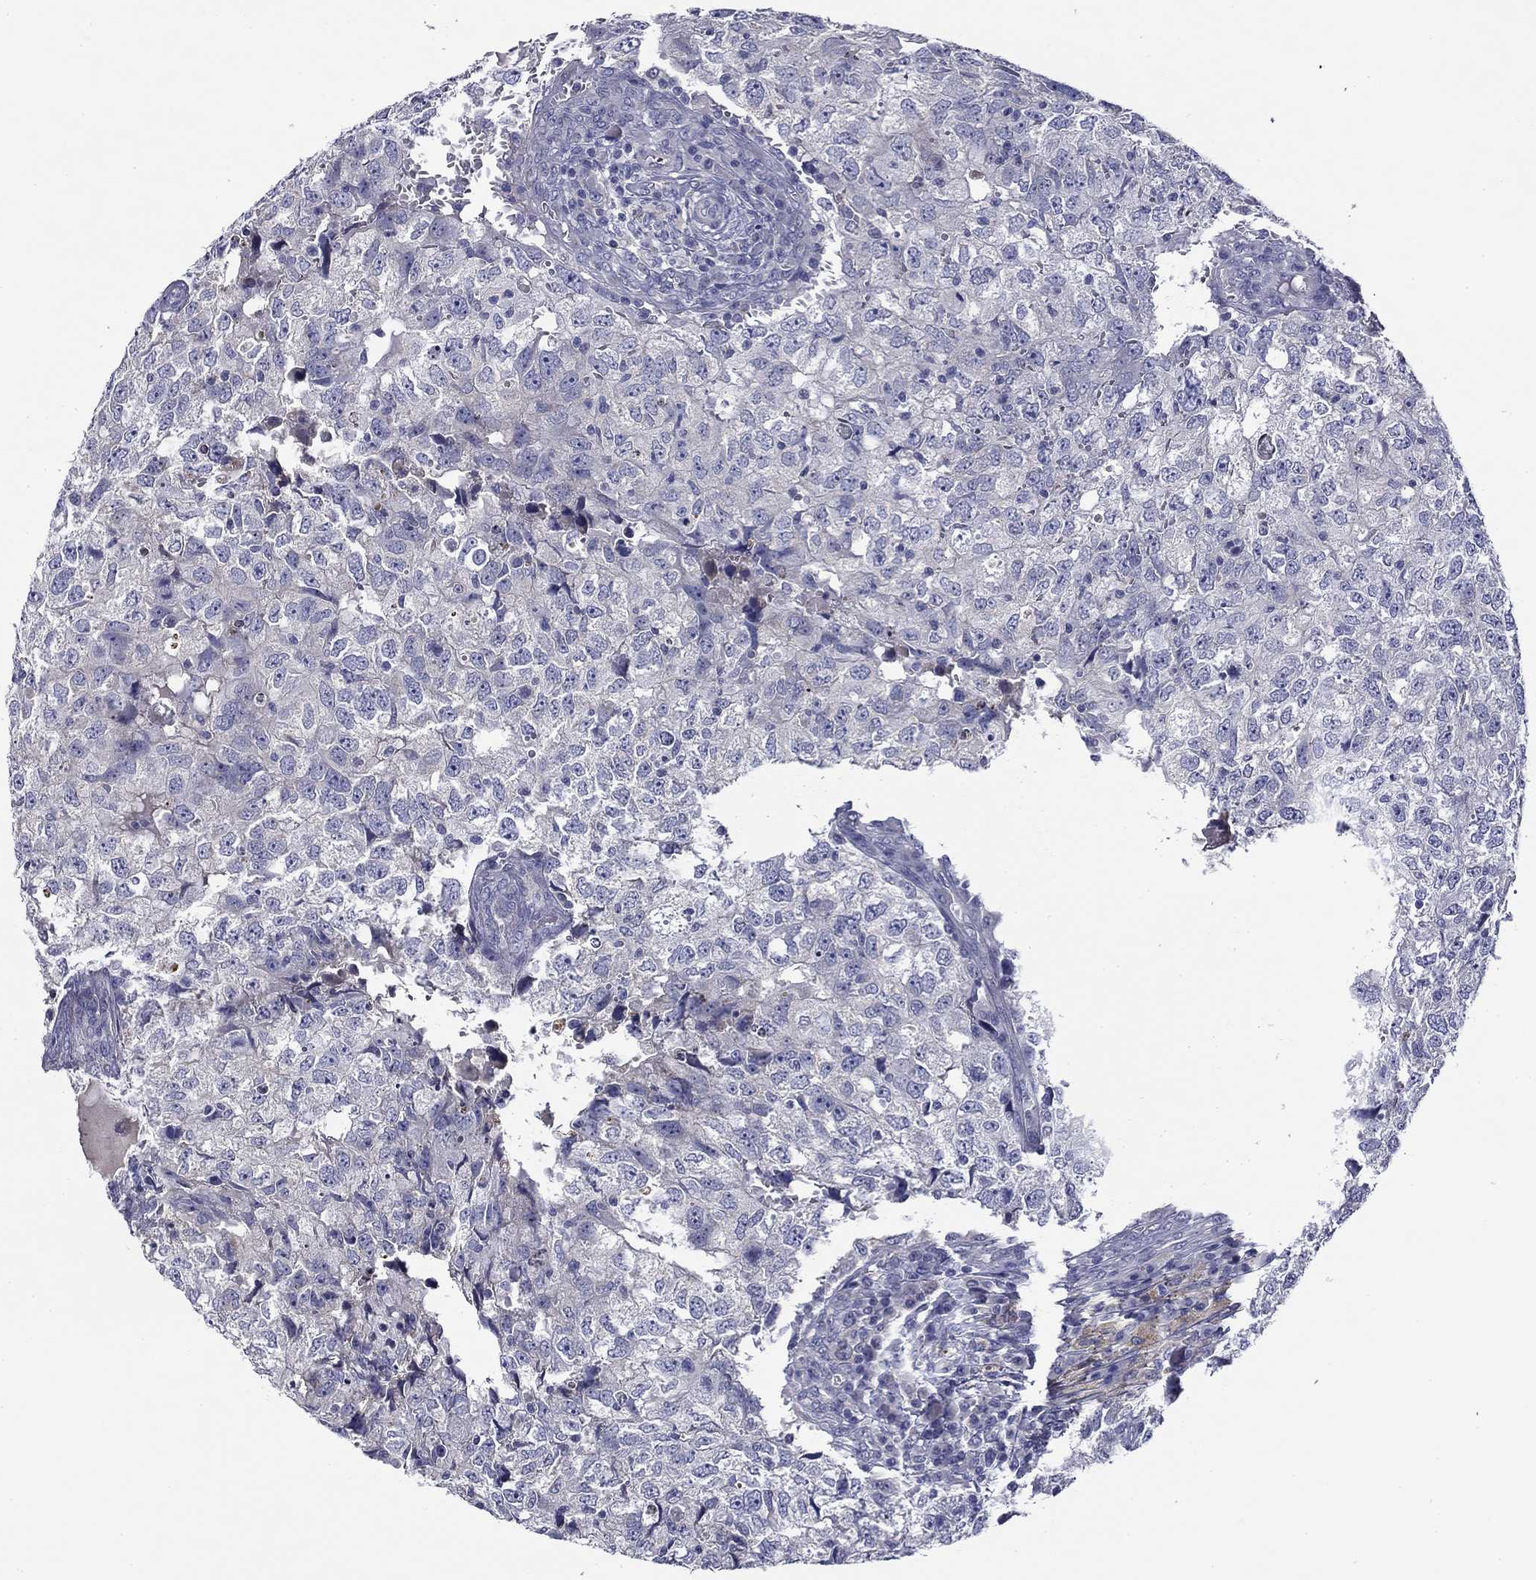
{"staining": {"intensity": "negative", "quantity": "none", "location": "none"}, "tissue": "breast cancer", "cell_type": "Tumor cells", "image_type": "cancer", "snomed": [{"axis": "morphology", "description": "Duct carcinoma"}, {"axis": "topography", "description": "Breast"}], "caption": "This histopathology image is of breast invasive ductal carcinoma stained with IHC to label a protein in brown with the nuclei are counter-stained blue. There is no staining in tumor cells. (Stains: DAB (3,3'-diaminobenzidine) immunohistochemistry (IHC) with hematoxylin counter stain, Microscopy: brightfield microscopy at high magnification).", "gene": "SPATA7", "patient": {"sex": "female", "age": 30}}